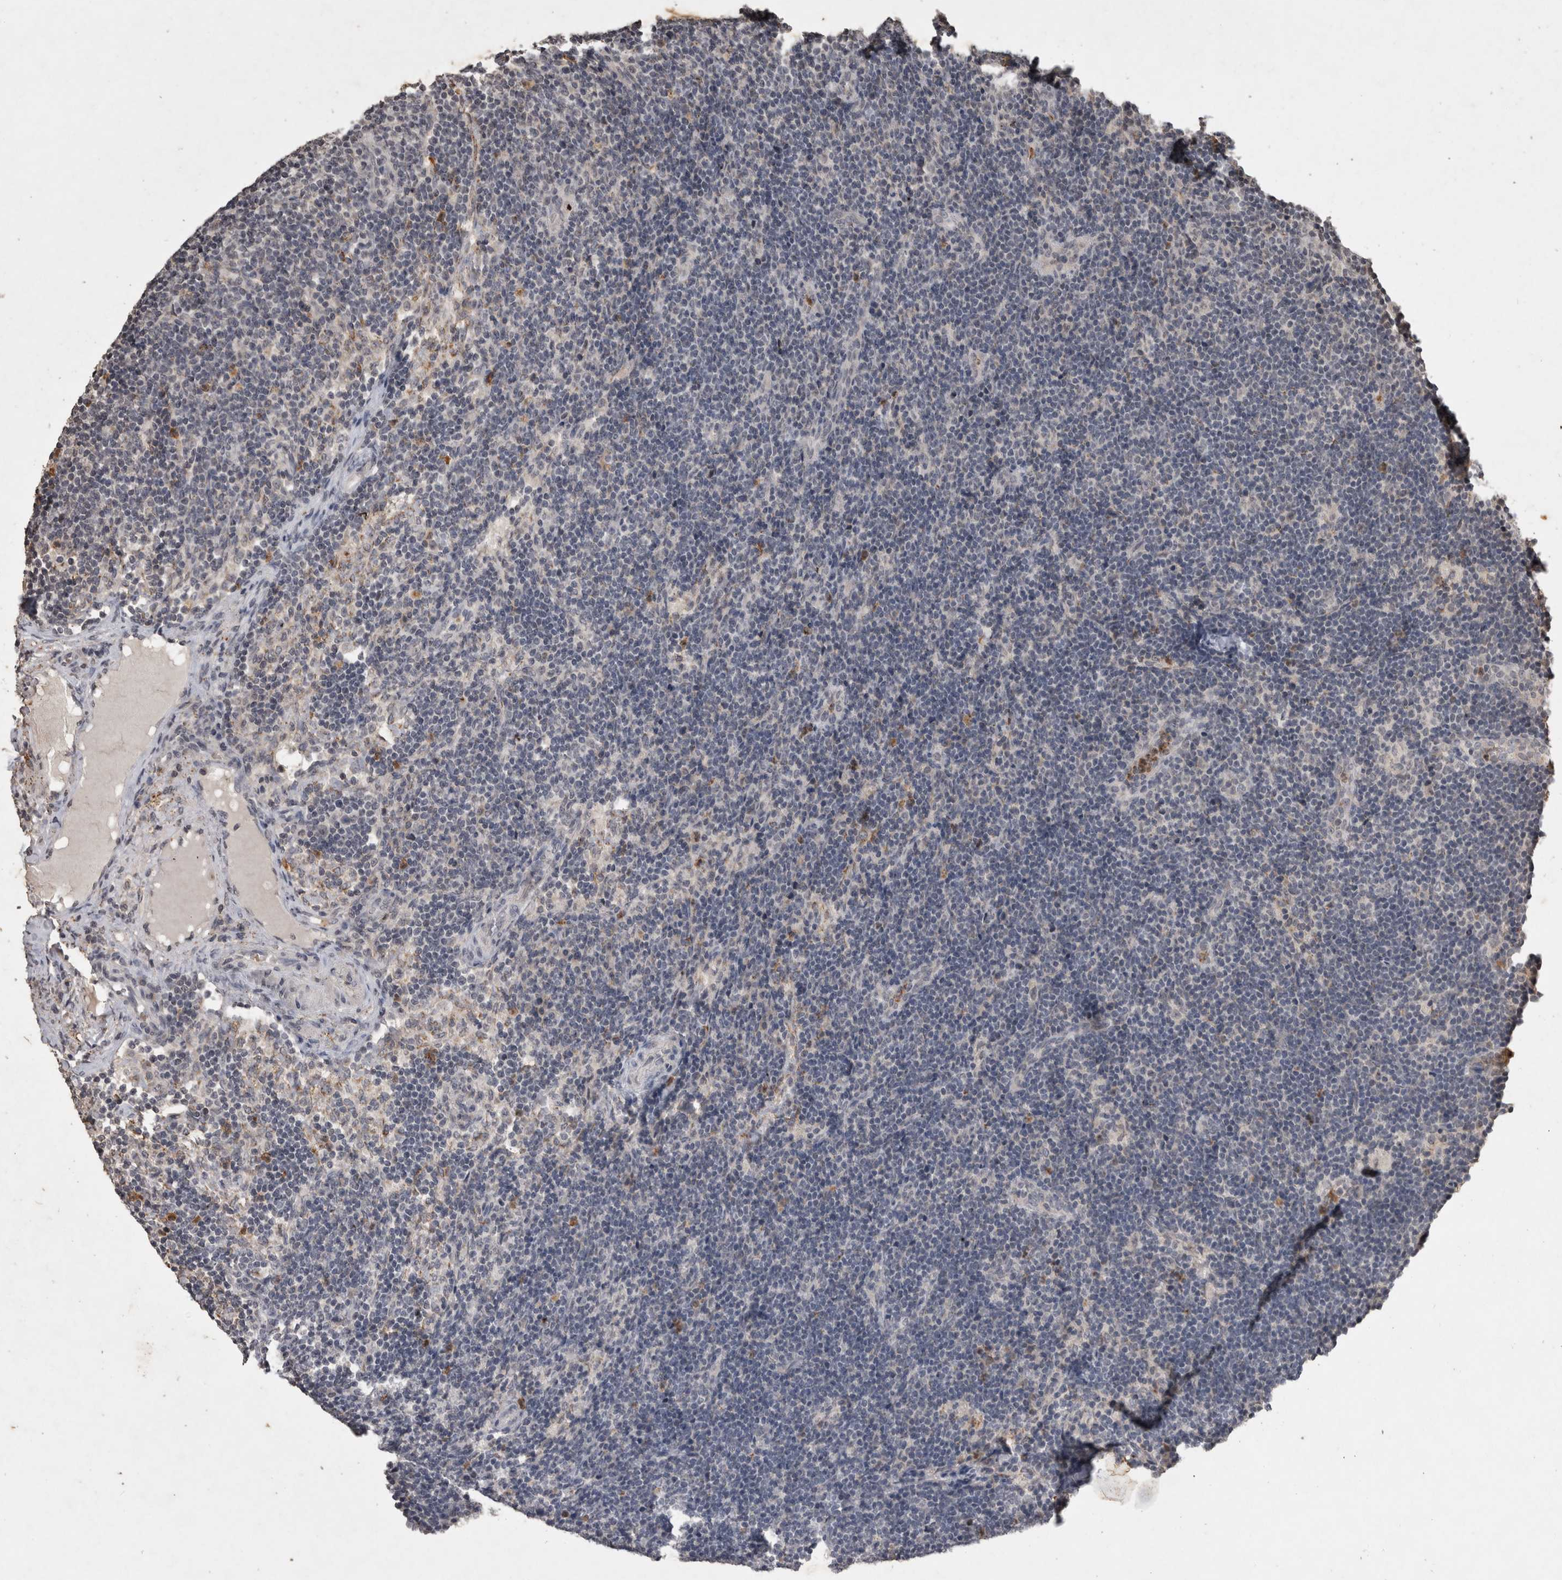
{"staining": {"intensity": "negative", "quantity": "none", "location": "none"}, "tissue": "lymph node", "cell_type": "Germinal center cells", "image_type": "normal", "snomed": [{"axis": "morphology", "description": "Normal tissue, NOS"}, {"axis": "topography", "description": "Lymph node"}], "caption": "There is no significant positivity in germinal center cells of lymph node. Brightfield microscopy of immunohistochemistry (IHC) stained with DAB (brown) and hematoxylin (blue), captured at high magnification.", "gene": "HRK", "patient": {"sex": "female", "age": 22}}